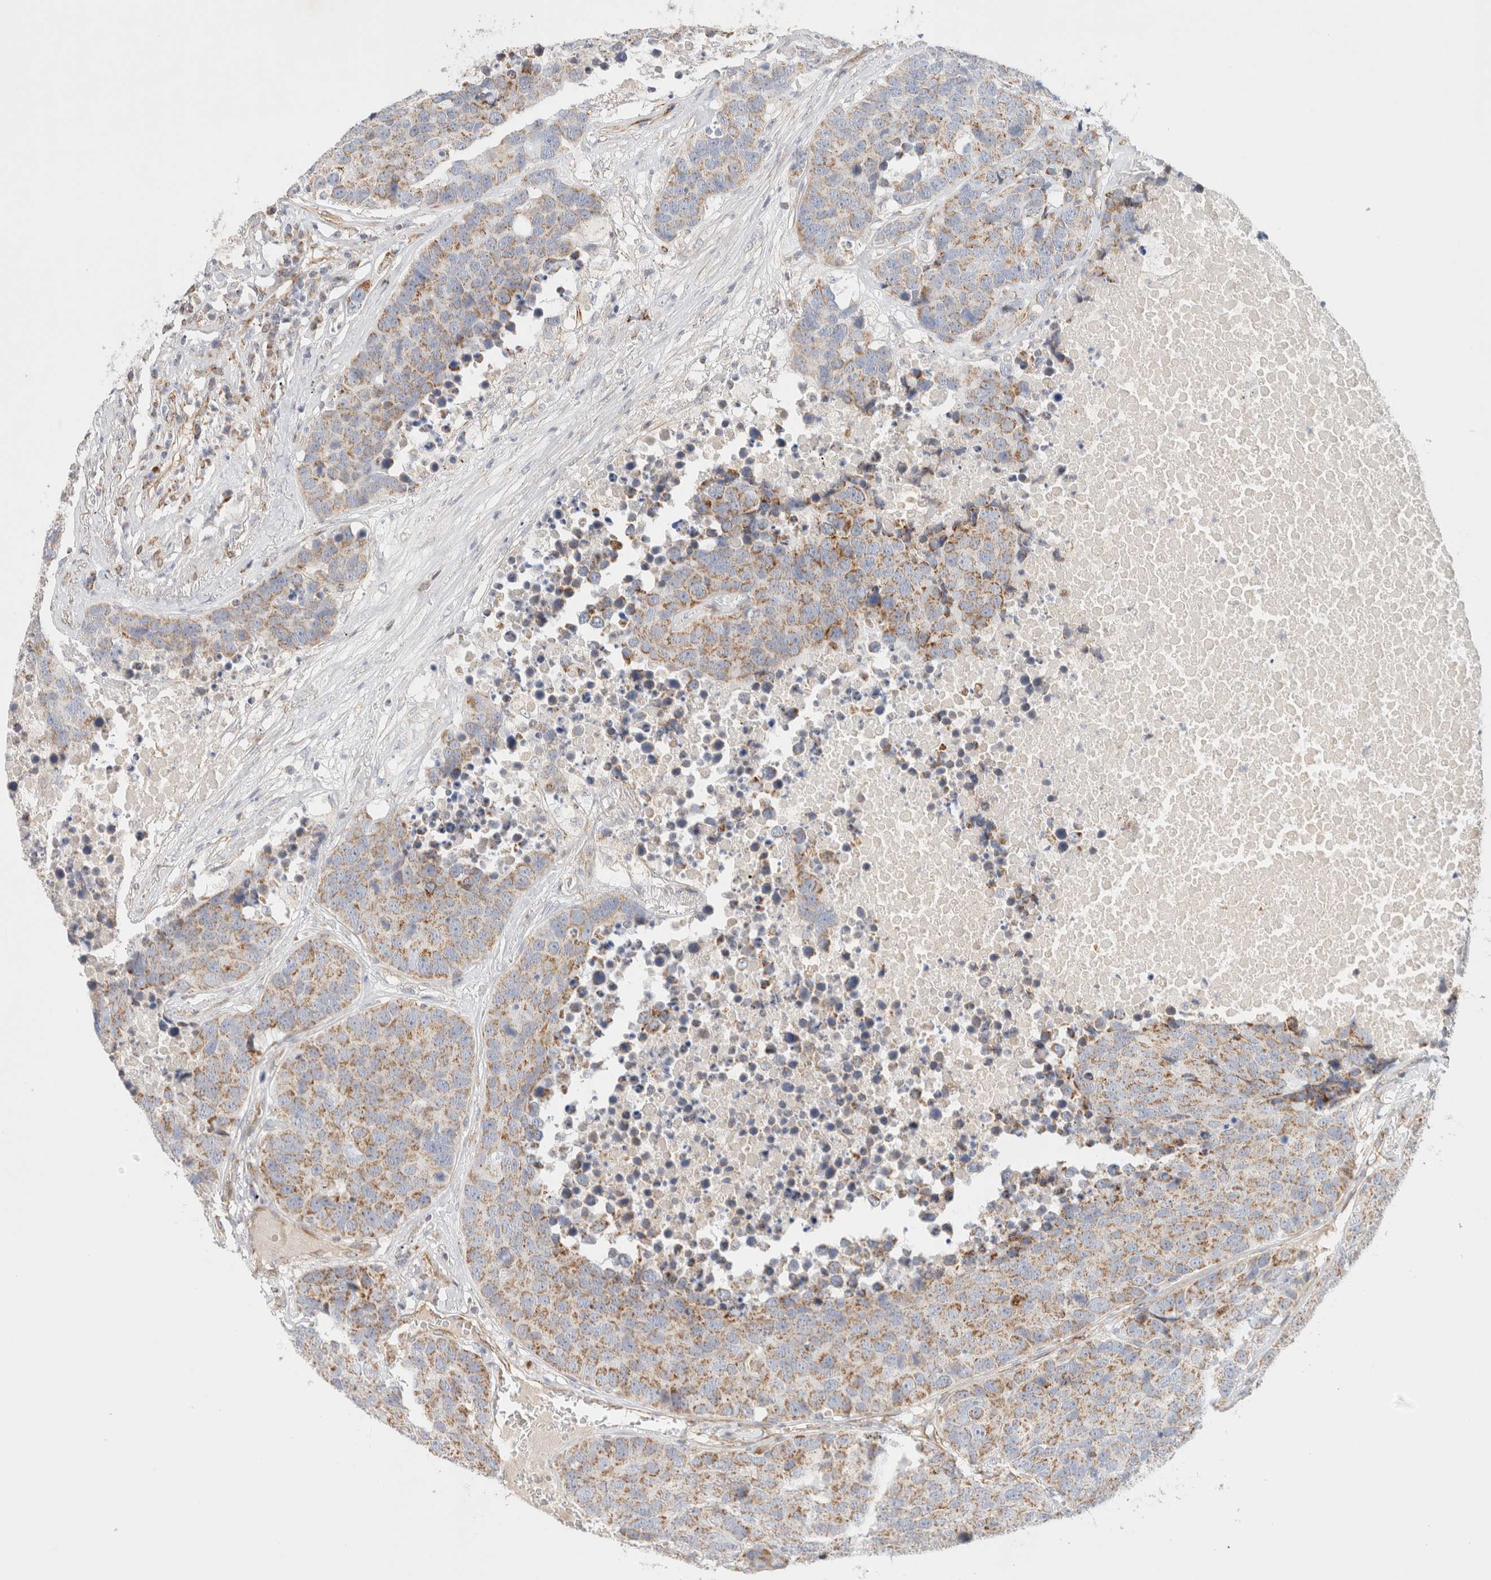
{"staining": {"intensity": "moderate", "quantity": ">75%", "location": "cytoplasmic/membranous"}, "tissue": "carcinoid", "cell_type": "Tumor cells", "image_type": "cancer", "snomed": [{"axis": "morphology", "description": "Carcinoid, malignant, NOS"}, {"axis": "topography", "description": "Lung"}], "caption": "Carcinoid tissue displays moderate cytoplasmic/membranous staining in about >75% of tumor cells, visualized by immunohistochemistry.", "gene": "MRM3", "patient": {"sex": "male", "age": 60}}